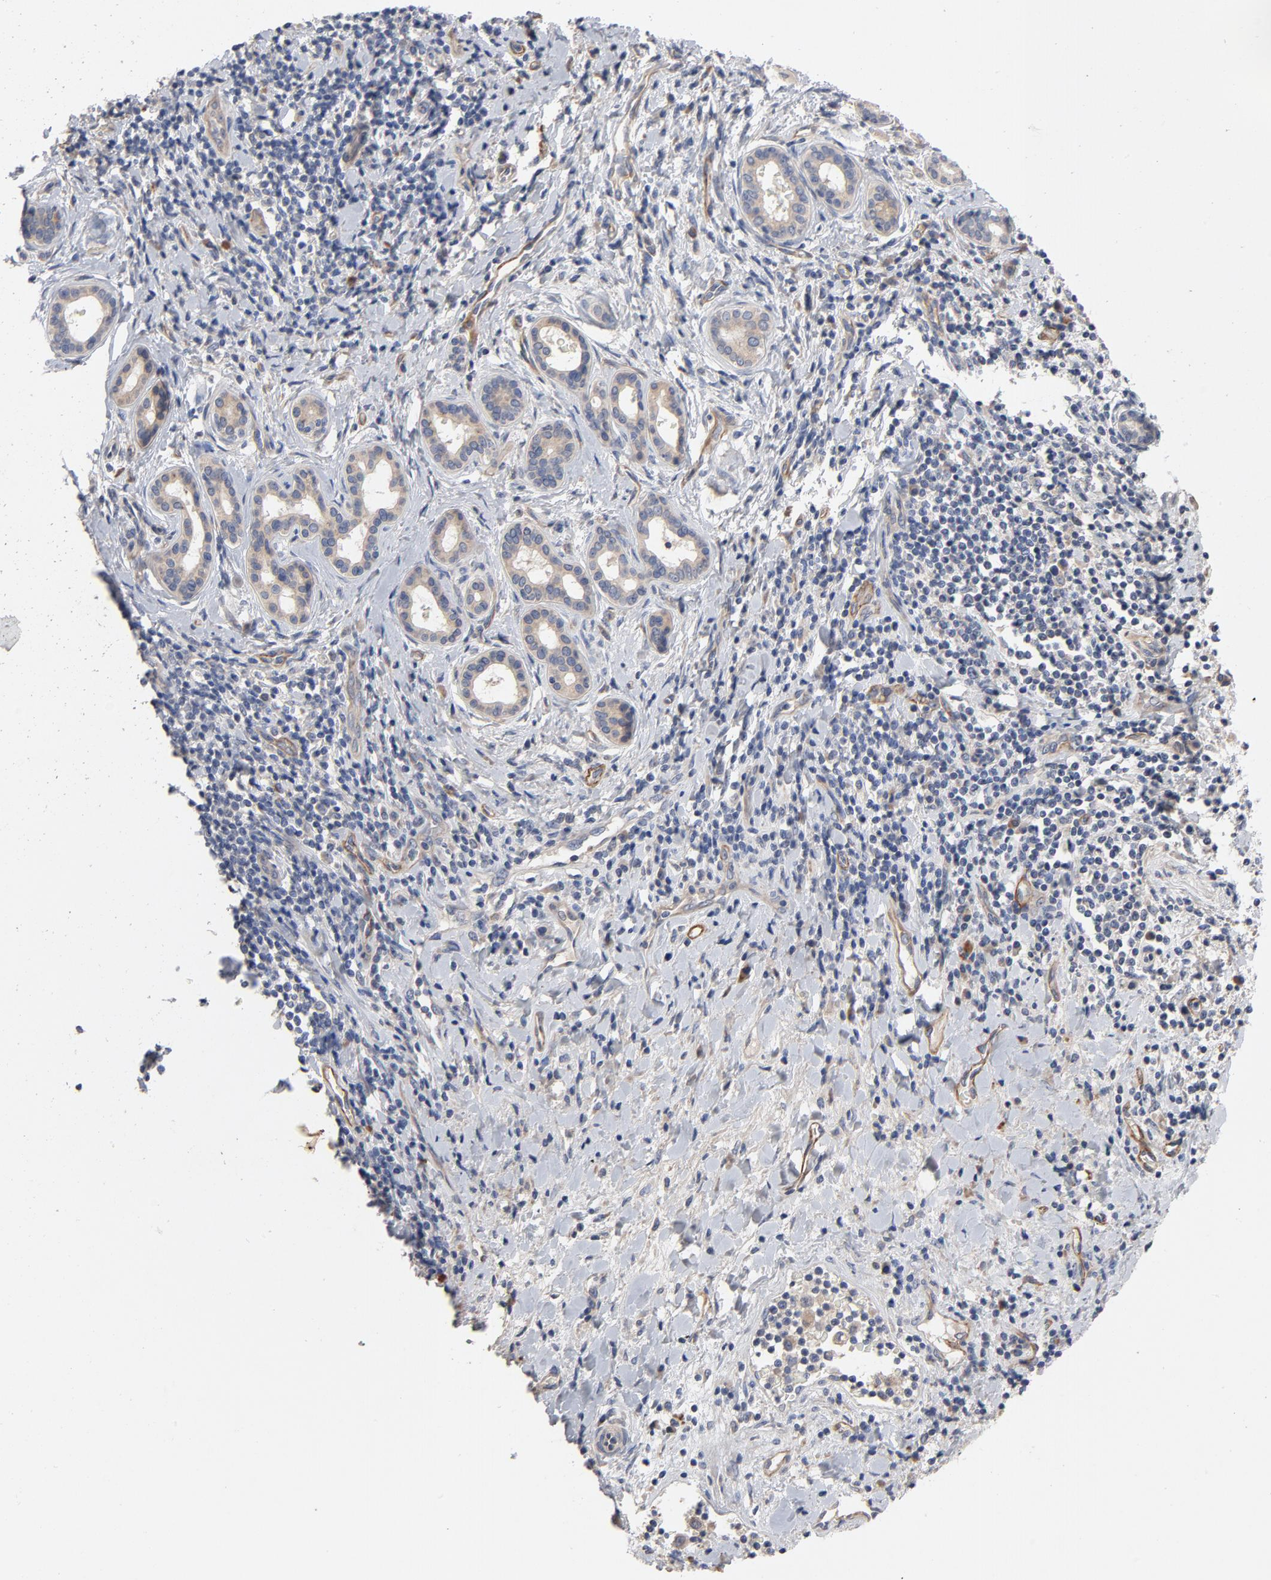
{"staining": {"intensity": "moderate", "quantity": ">75%", "location": "cytoplasmic/membranous"}, "tissue": "liver cancer", "cell_type": "Tumor cells", "image_type": "cancer", "snomed": [{"axis": "morphology", "description": "Cholangiocarcinoma"}, {"axis": "topography", "description": "Liver"}], "caption": "IHC photomicrograph of neoplastic tissue: human cholangiocarcinoma (liver) stained using IHC demonstrates medium levels of moderate protein expression localized specifically in the cytoplasmic/membranous of tumor cells, appearing as a cytoplasmic/membranous brown color.", "gene": "CCDC134", "patient": {"sex": "male", "age": 57}}